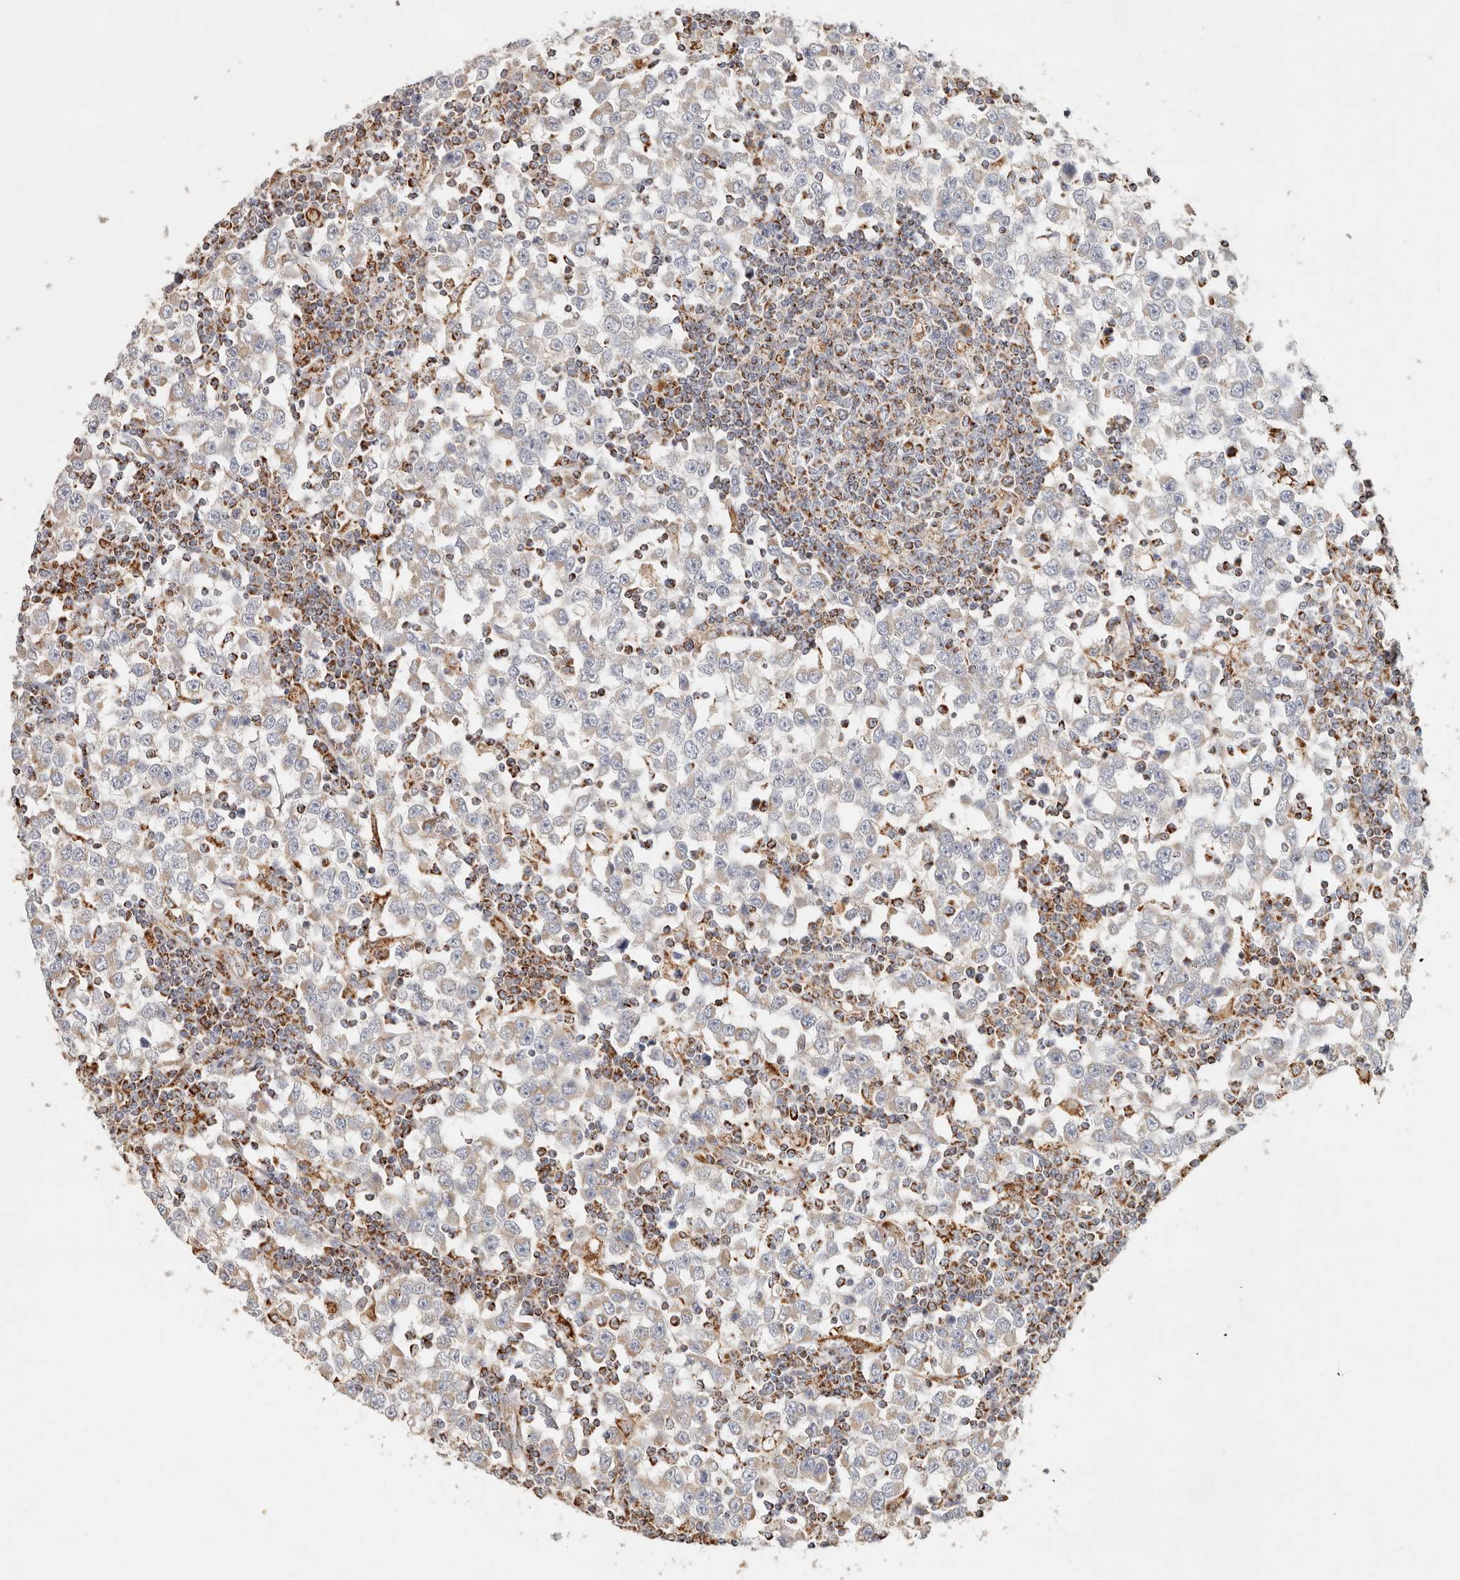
{"staining": {"intensity": "negative", "quantity": "none", "location": "none"}, "tissue": "testis cancer", "cell_type": "Tumor cells", "image_type": "cancer", "snomed": [{"axis": "morphology", "description": "Seminoma, NOS"}, {"axis": "topography", "description": "Testis"}], "caption": "This is a image of immunohistochemistry staining of testis cancer, which shows no expression in tumor cells. Nuclei are stained in blue.", "gene": "ARHGEF10L", "patient": {"sex": "male", "age": 65}}